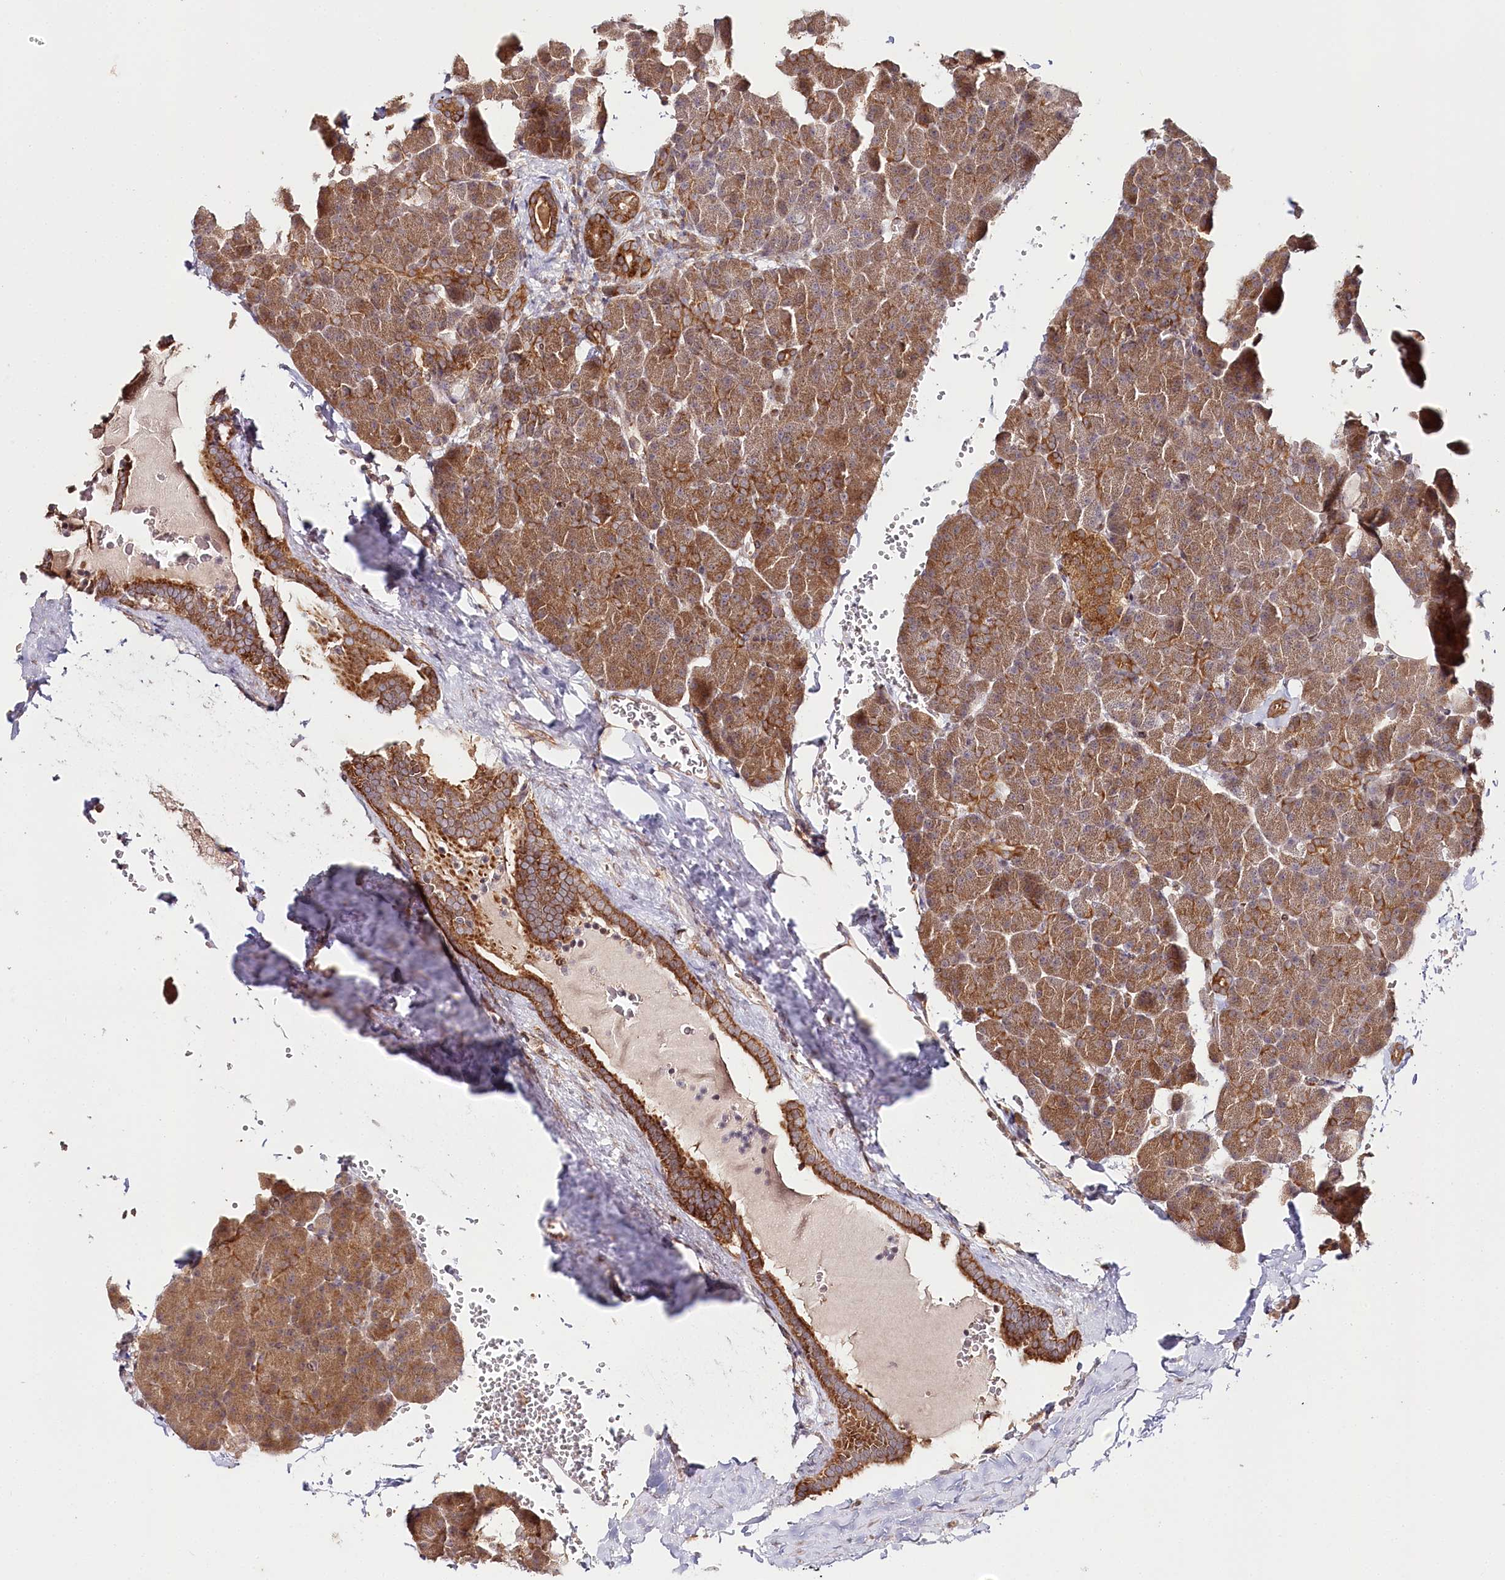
{"staining": {"intensity": "moderate", "quantity": ">75%", "location": "cytoplasmic/membranous"}, "tissue": "pancreas", "cell_type": "Exocrine glandular cells", "image_type": "normal", "snomed": [{"axis": "morphology", "description": "Normal tissue, NOS"}, {"axis": "topography", "description": "Pancreas"}], "caption": "Benign pancreas was stained to show a protein in brown. There is medium levels of moderate cytoplasmic/membranous positivity in about >75% of exocrine glandular cells.", "gene": "OTUD4", "patient": {"sex": "female", "age": 35}}